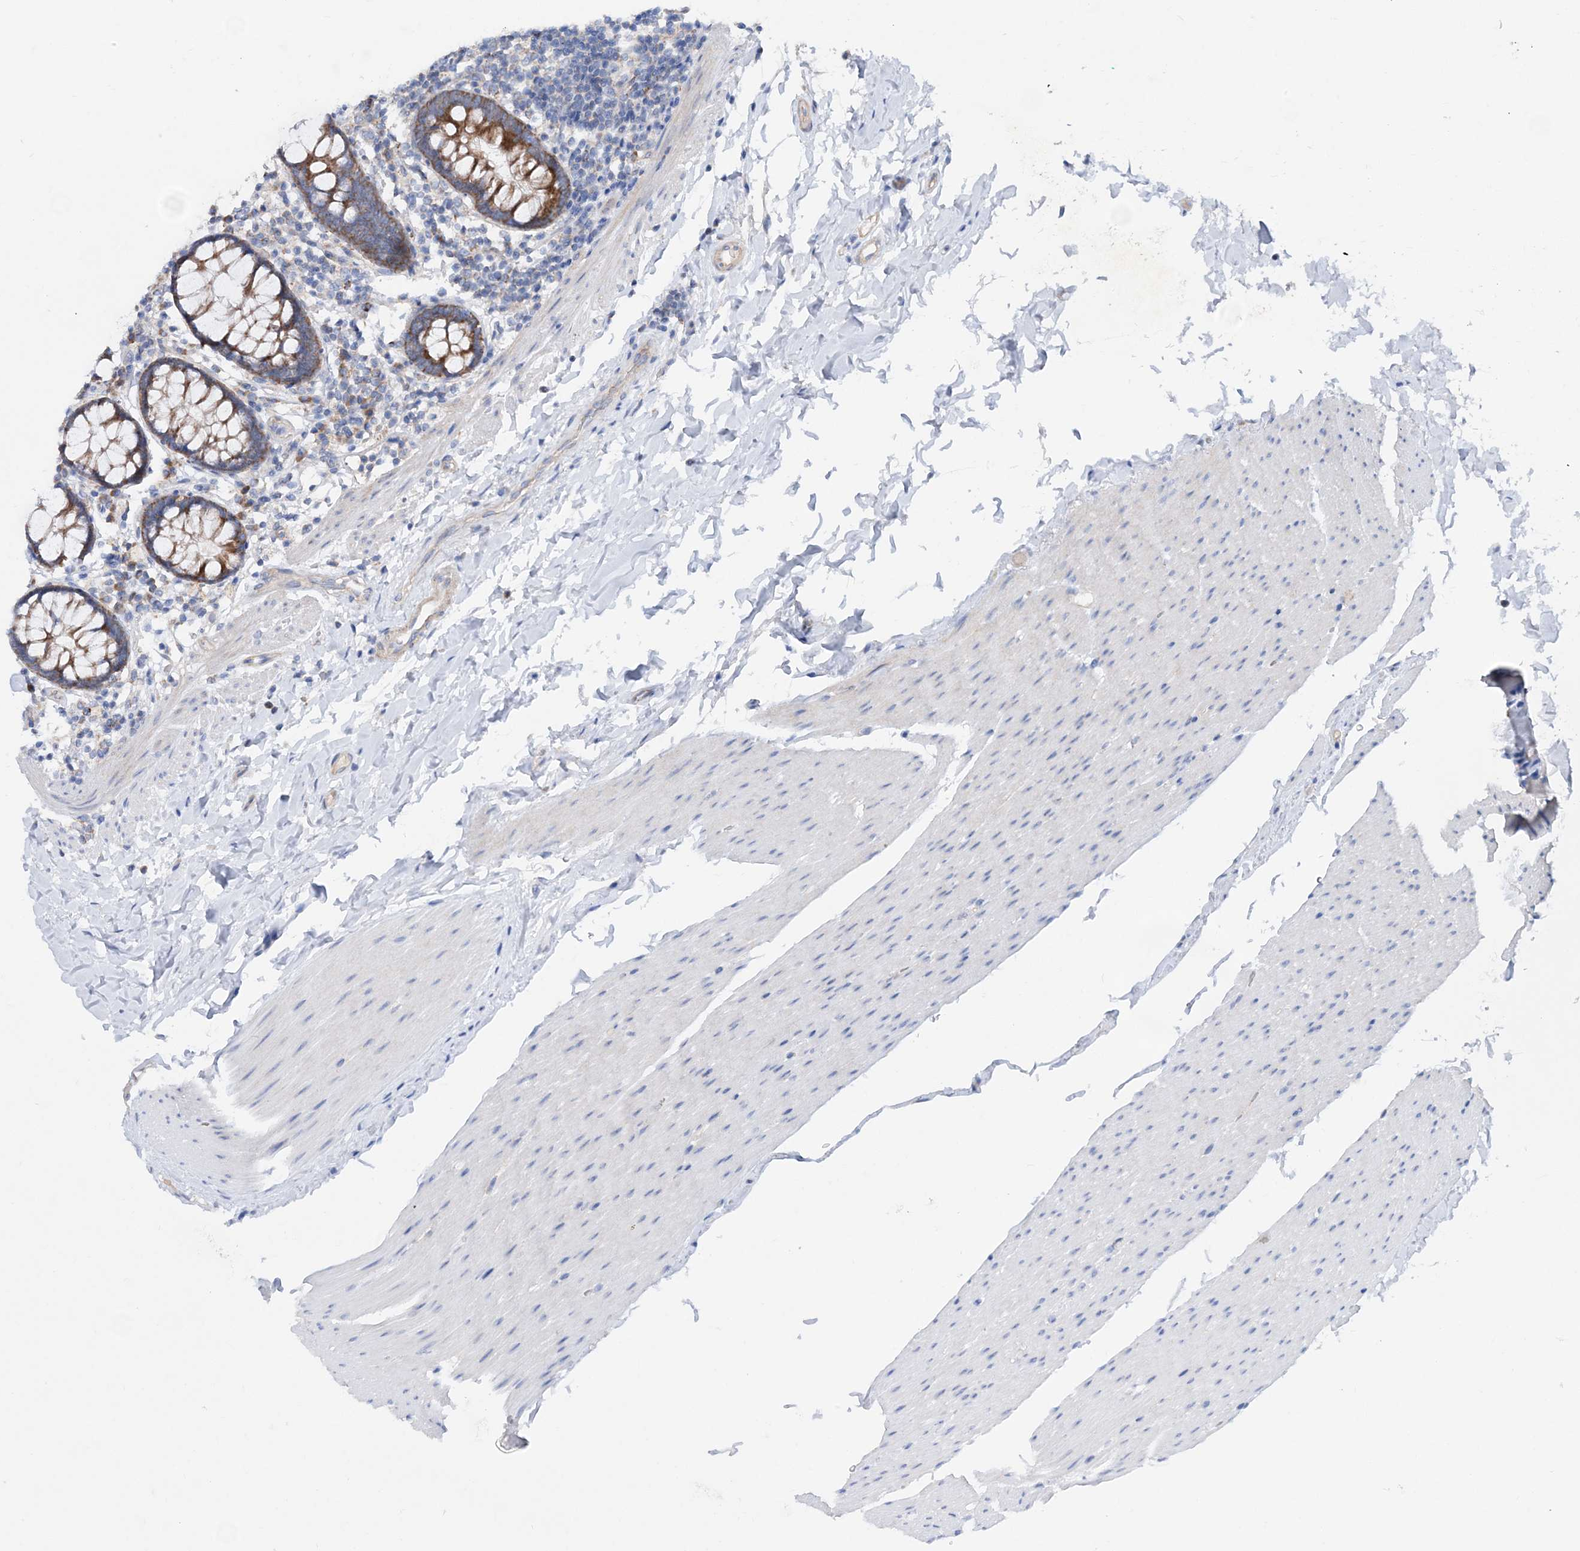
{"staining": {"intensity": "moderate", "quantity": "25%-75%", "location": "cytoplasmic/membranous"}, "tissue": "colon", "cell_type": "Endothelial cells", "image_type": "normal", "snomed": [{"axis": "morphology", "description": "Normal tissue, NOS"}, {"axis": "topography", "description": "Colon"}], "caption": "Moderate cytoplasmic/membranous protein staining is seen in approximately 25%-75% of endothelial cells in colon. (Stains: DAB in brown, nuclei in blue, Microscopy: brightfield microscopy at high magnification).", "gene": "NGLY1", "patient": {"sex": "female", "age": 80}}